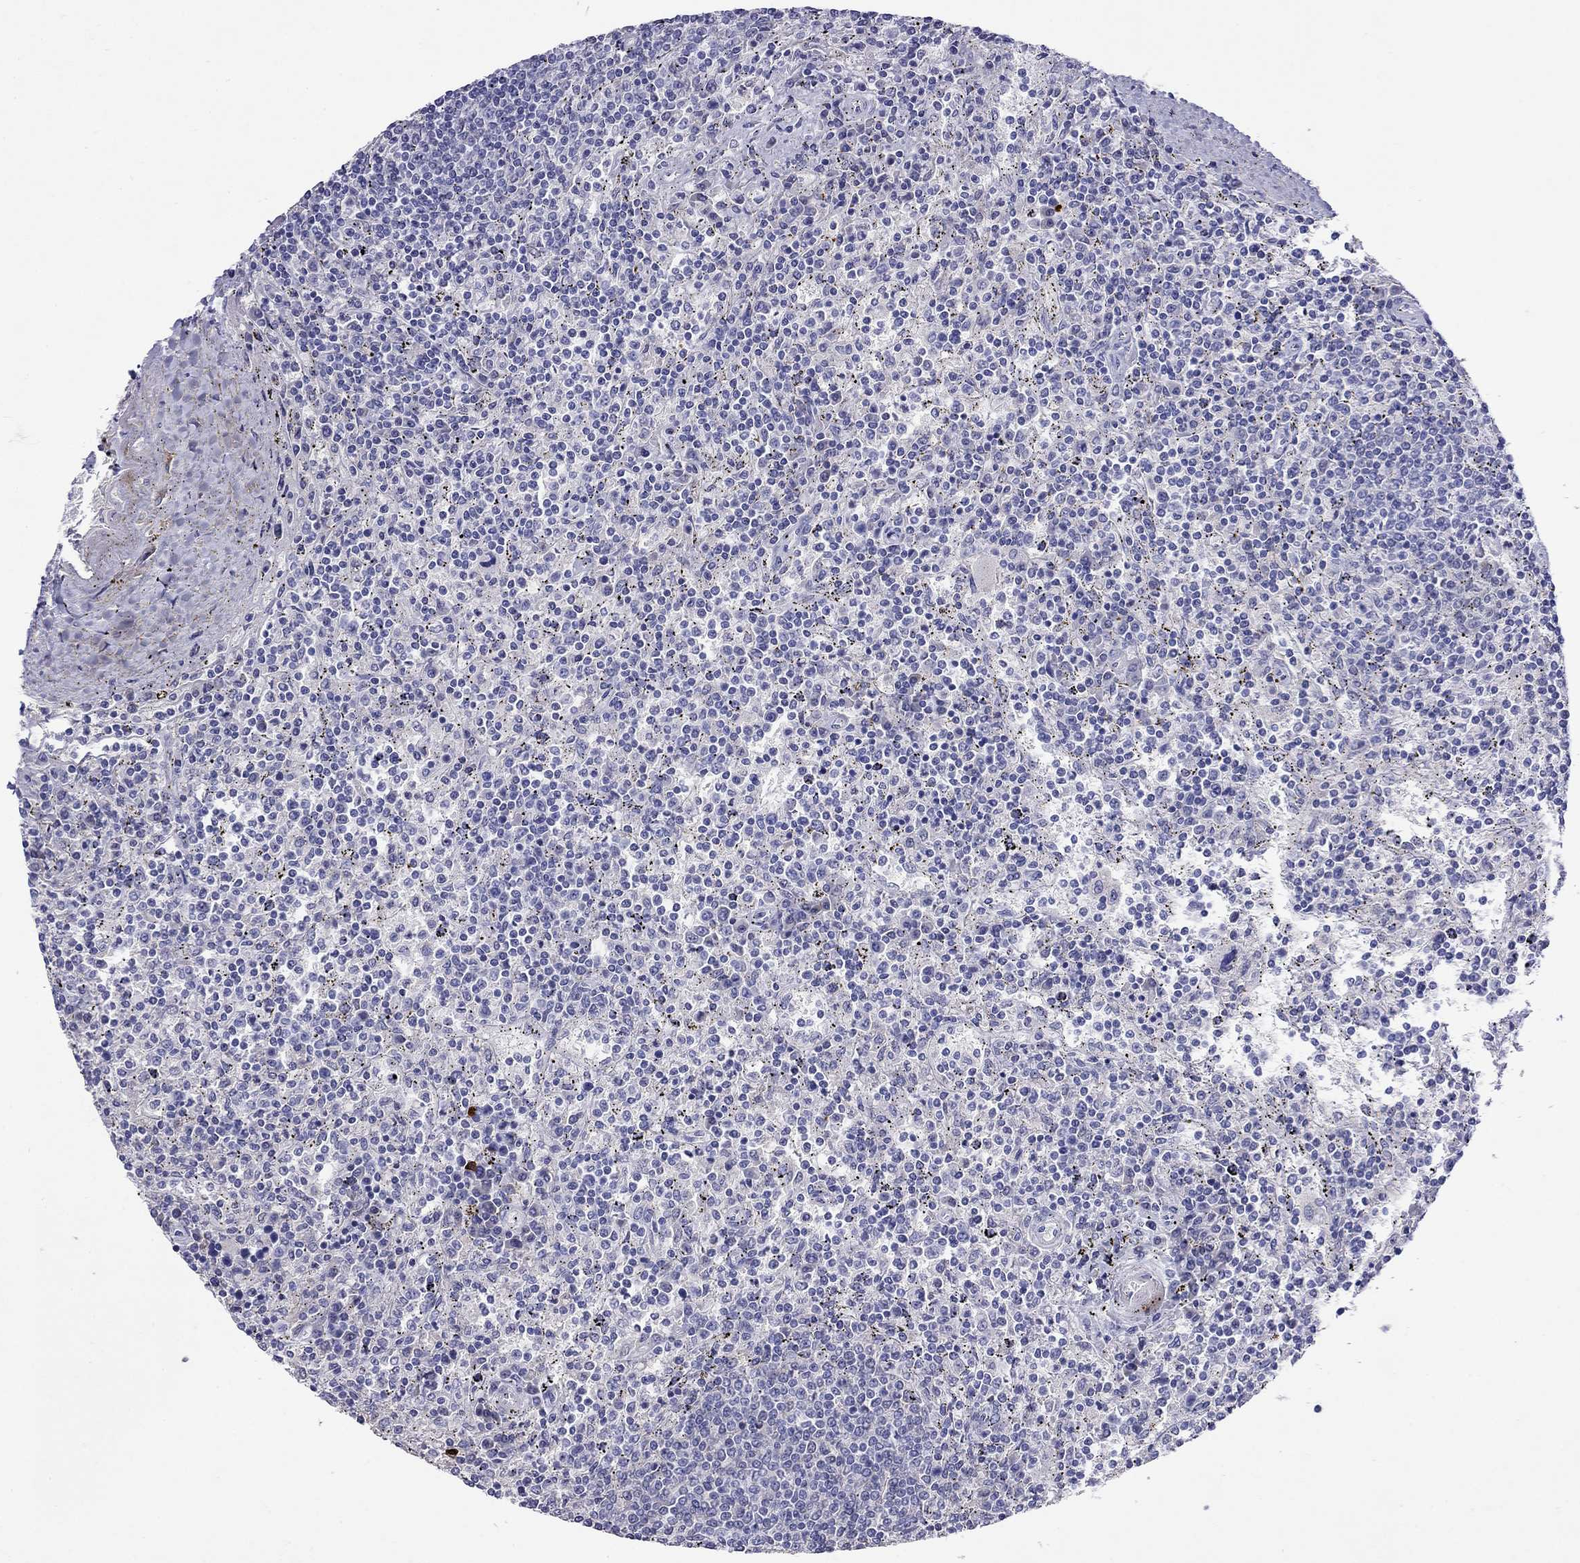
{"staining": {"intensity": "negative", "quantity": "none", "location": "none"}, "tissue": "lymphoma", "cell_type": "Tumor cells", "image_type": "cancer", "snomed": [{"axis": "morphology", "description": "Malignant lymphoma, non-Hodgkin's type, Low grade"}, {"axis": "topography", "description": "Spleen"}], "caption": "Lymphoma was stained to show a protein in brown. There is no significant positivity in tumor cells. Nuclei are stained in blue.", "gene": "GNAT3", "patient": {"sex": "male", "age": 62}}